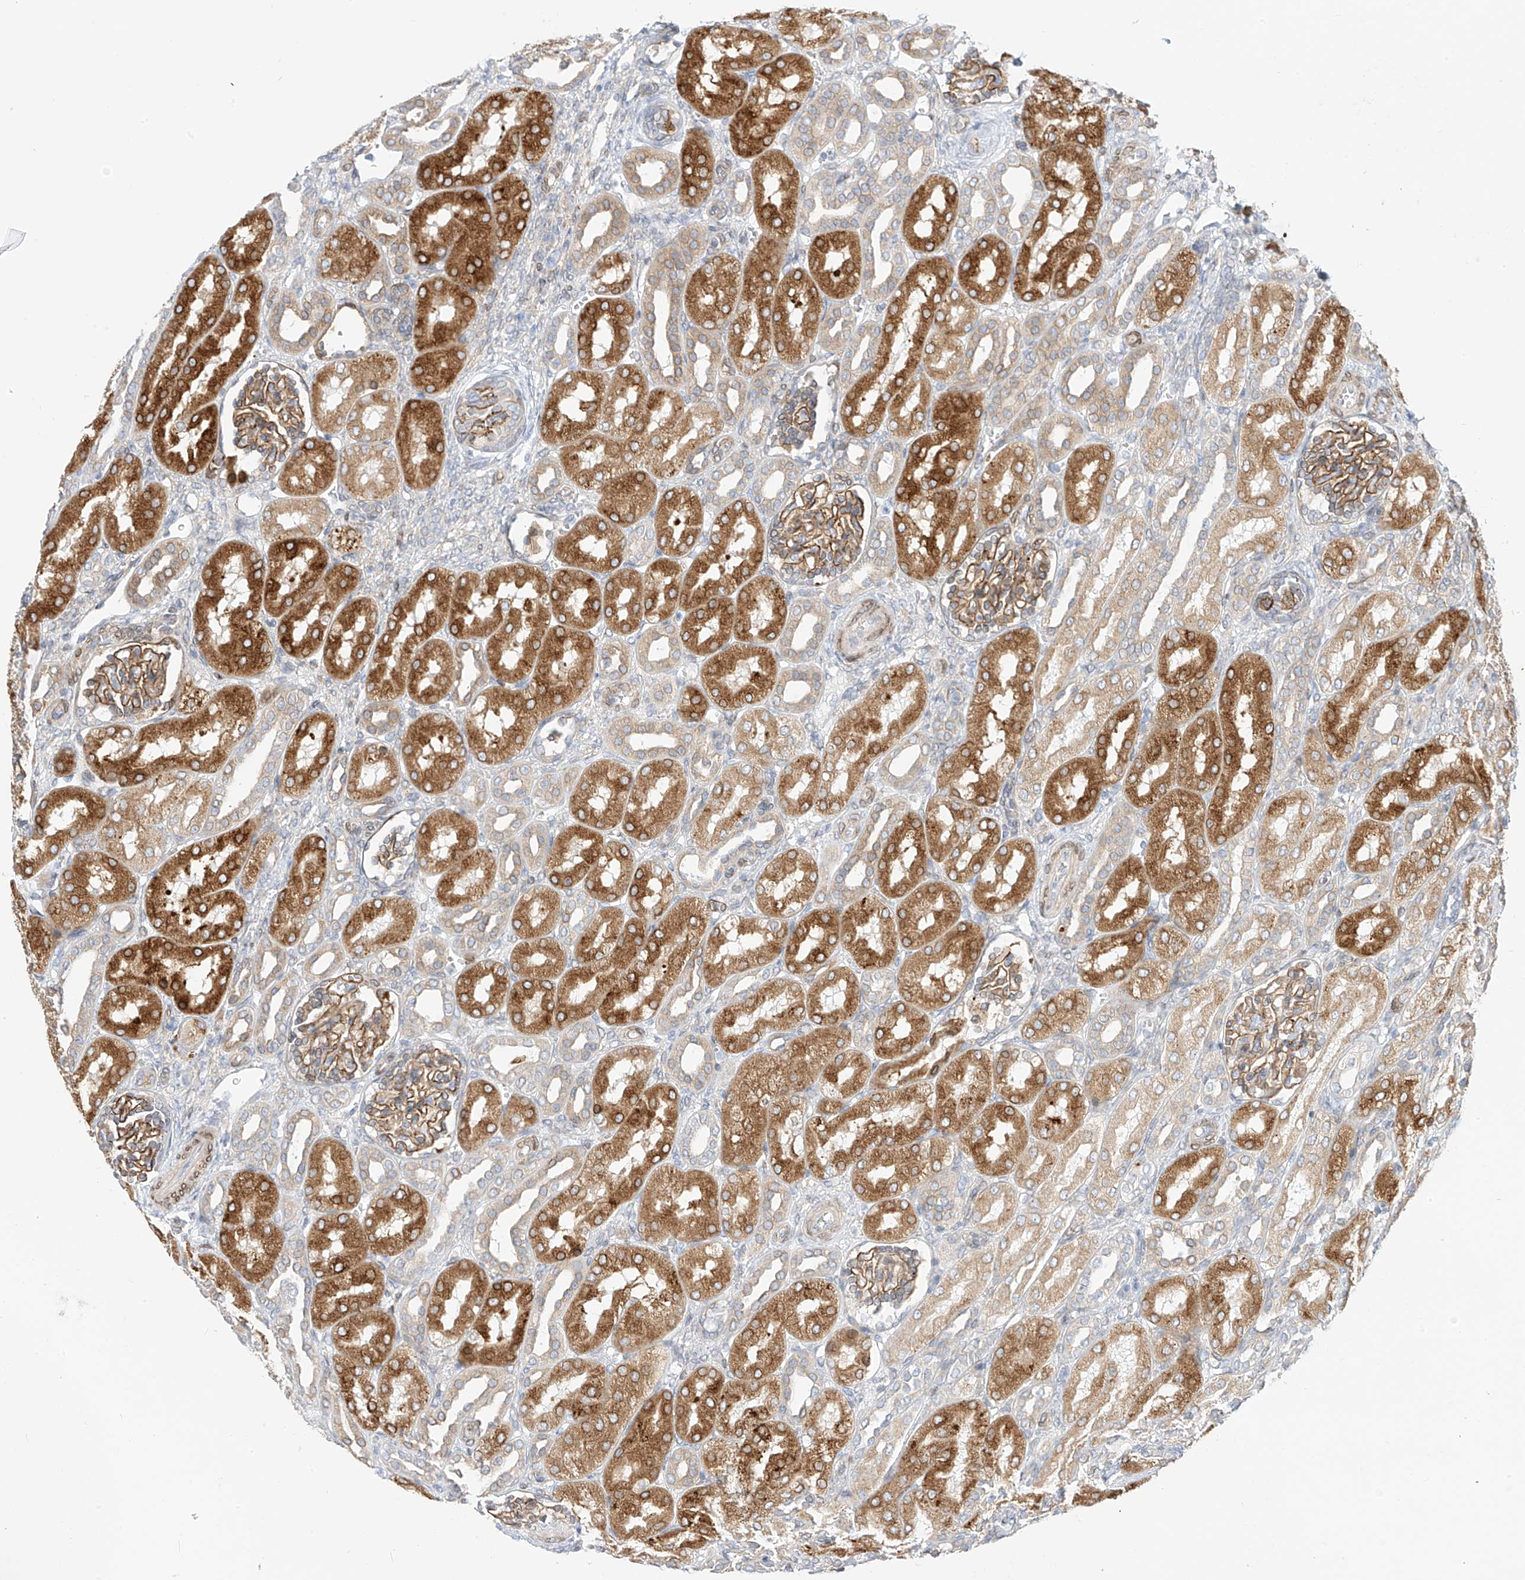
{"staining": {"intensity": "moderate", "quantity": ">75%", "location": "cytoplasmic/membranous"}, "tissue": "kidney", "cell_type": "Cells in glomeruli", "image_type": "normal", "snomed": [{"axis": "morphology", "description": "Normal tissue, NOS"}, {"axis": "morphology", "description": "Neoplasm, malignant, NOS"}, {"axis": "topography", "description": "Kidney"}], "caption": "Moderate cytoplasmic/membranous staining is appreciated in about >75% of cells in glomeruli in unremarkable kidney. Using DAB (brown) and hematoxylin (blue) stains, captured at high magnification using brightfield microscopy.", "gene": "PCYOX1", "patient": {"sex": "female", "age": 1}}